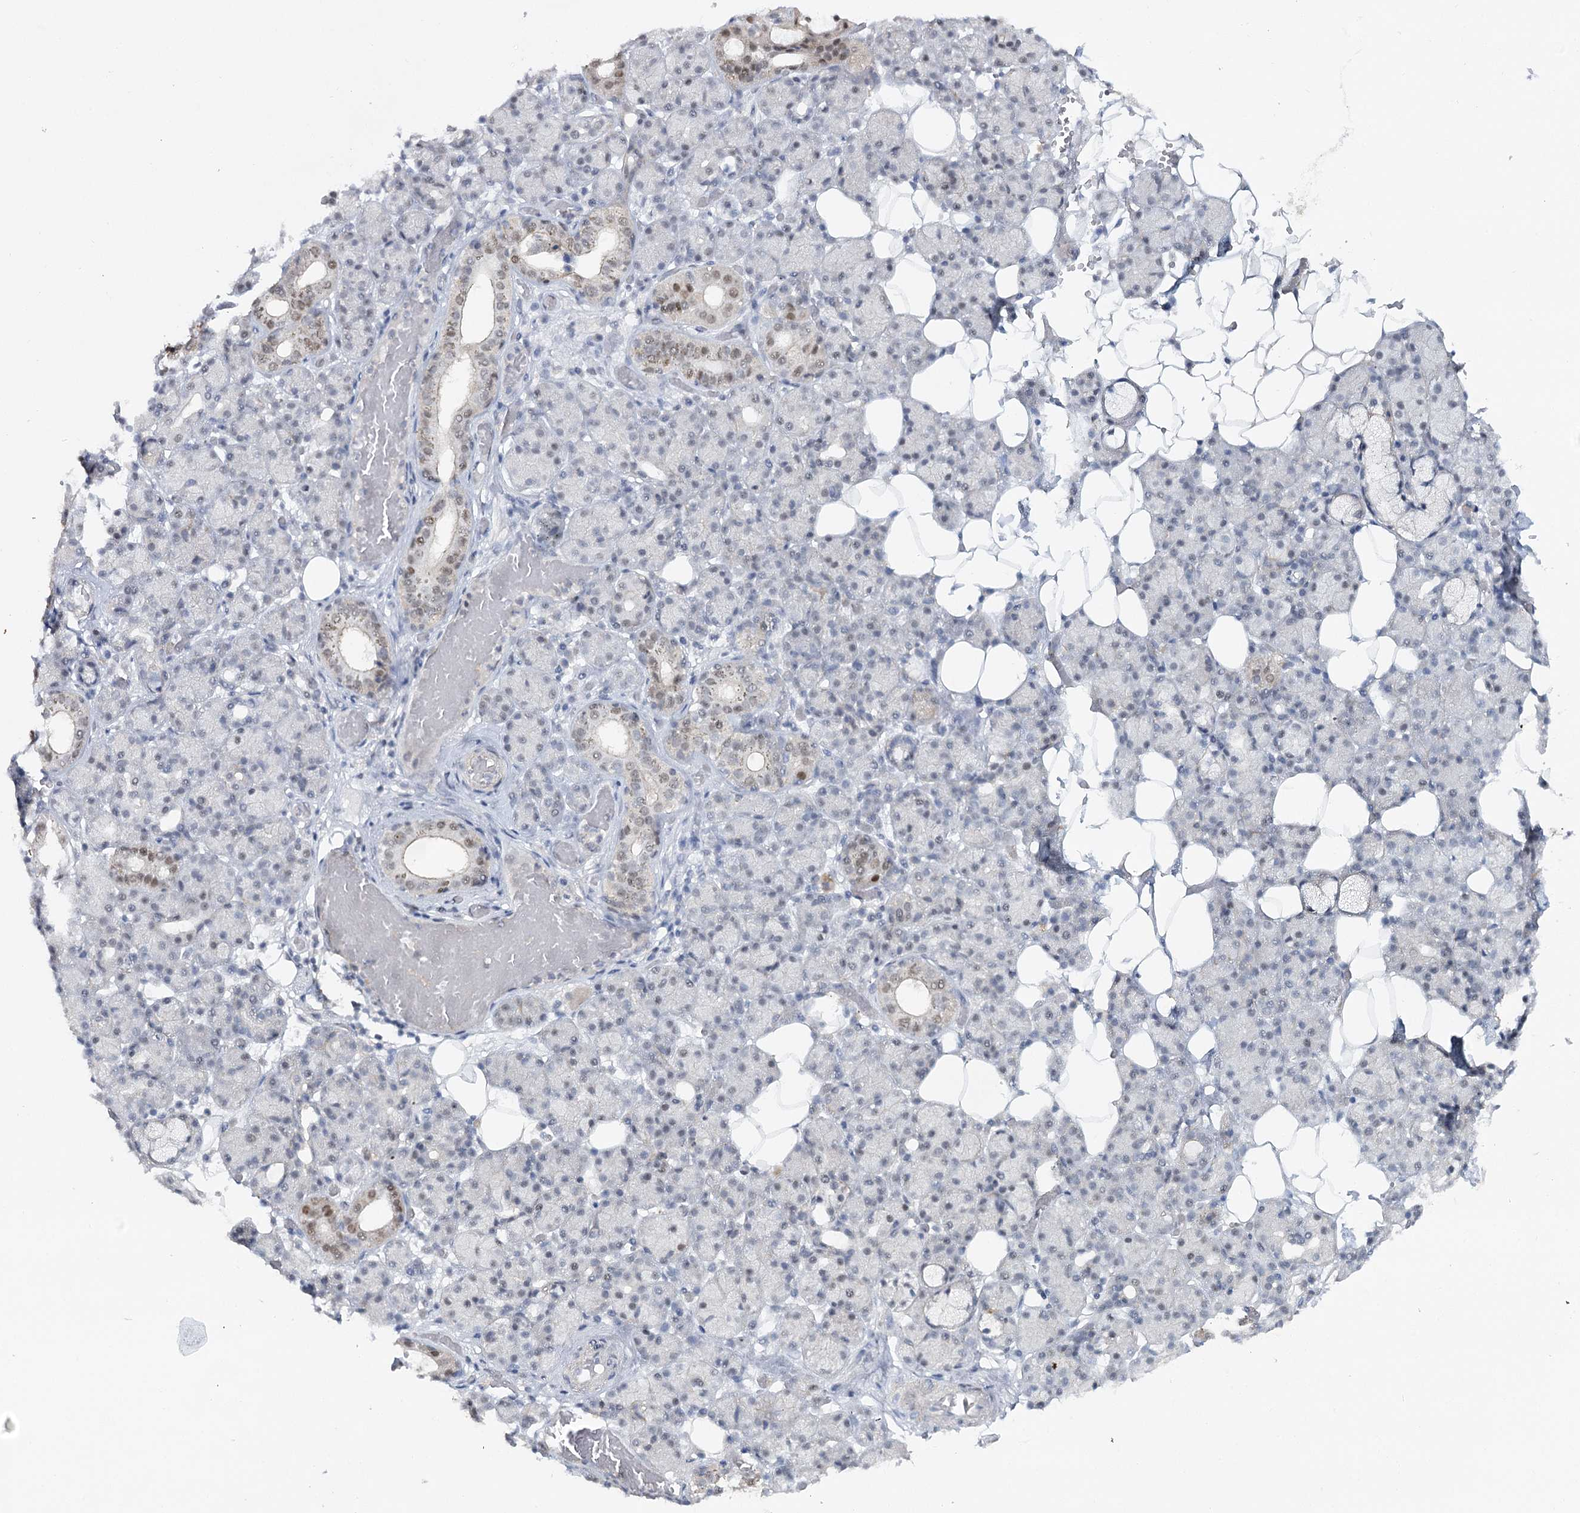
{"staining": {"intensity": "negative", "quantity": "none", "location": "none"}, "tissue": "salivary gland", "cell_type": "Glandular cells", "image_type": "normal", "snomed": [{"axis": "morphology", "description": "Normal tissue, NOS"}, {"axis": "topography", "description": "Salivary gland"}], "caption": "DAB immunohistochemical staining of unremarkable salivary gland shows no significant staining in glandular cells.", "gene": "ZC3H8", "patient": {"sex": "male", "age": 63}}